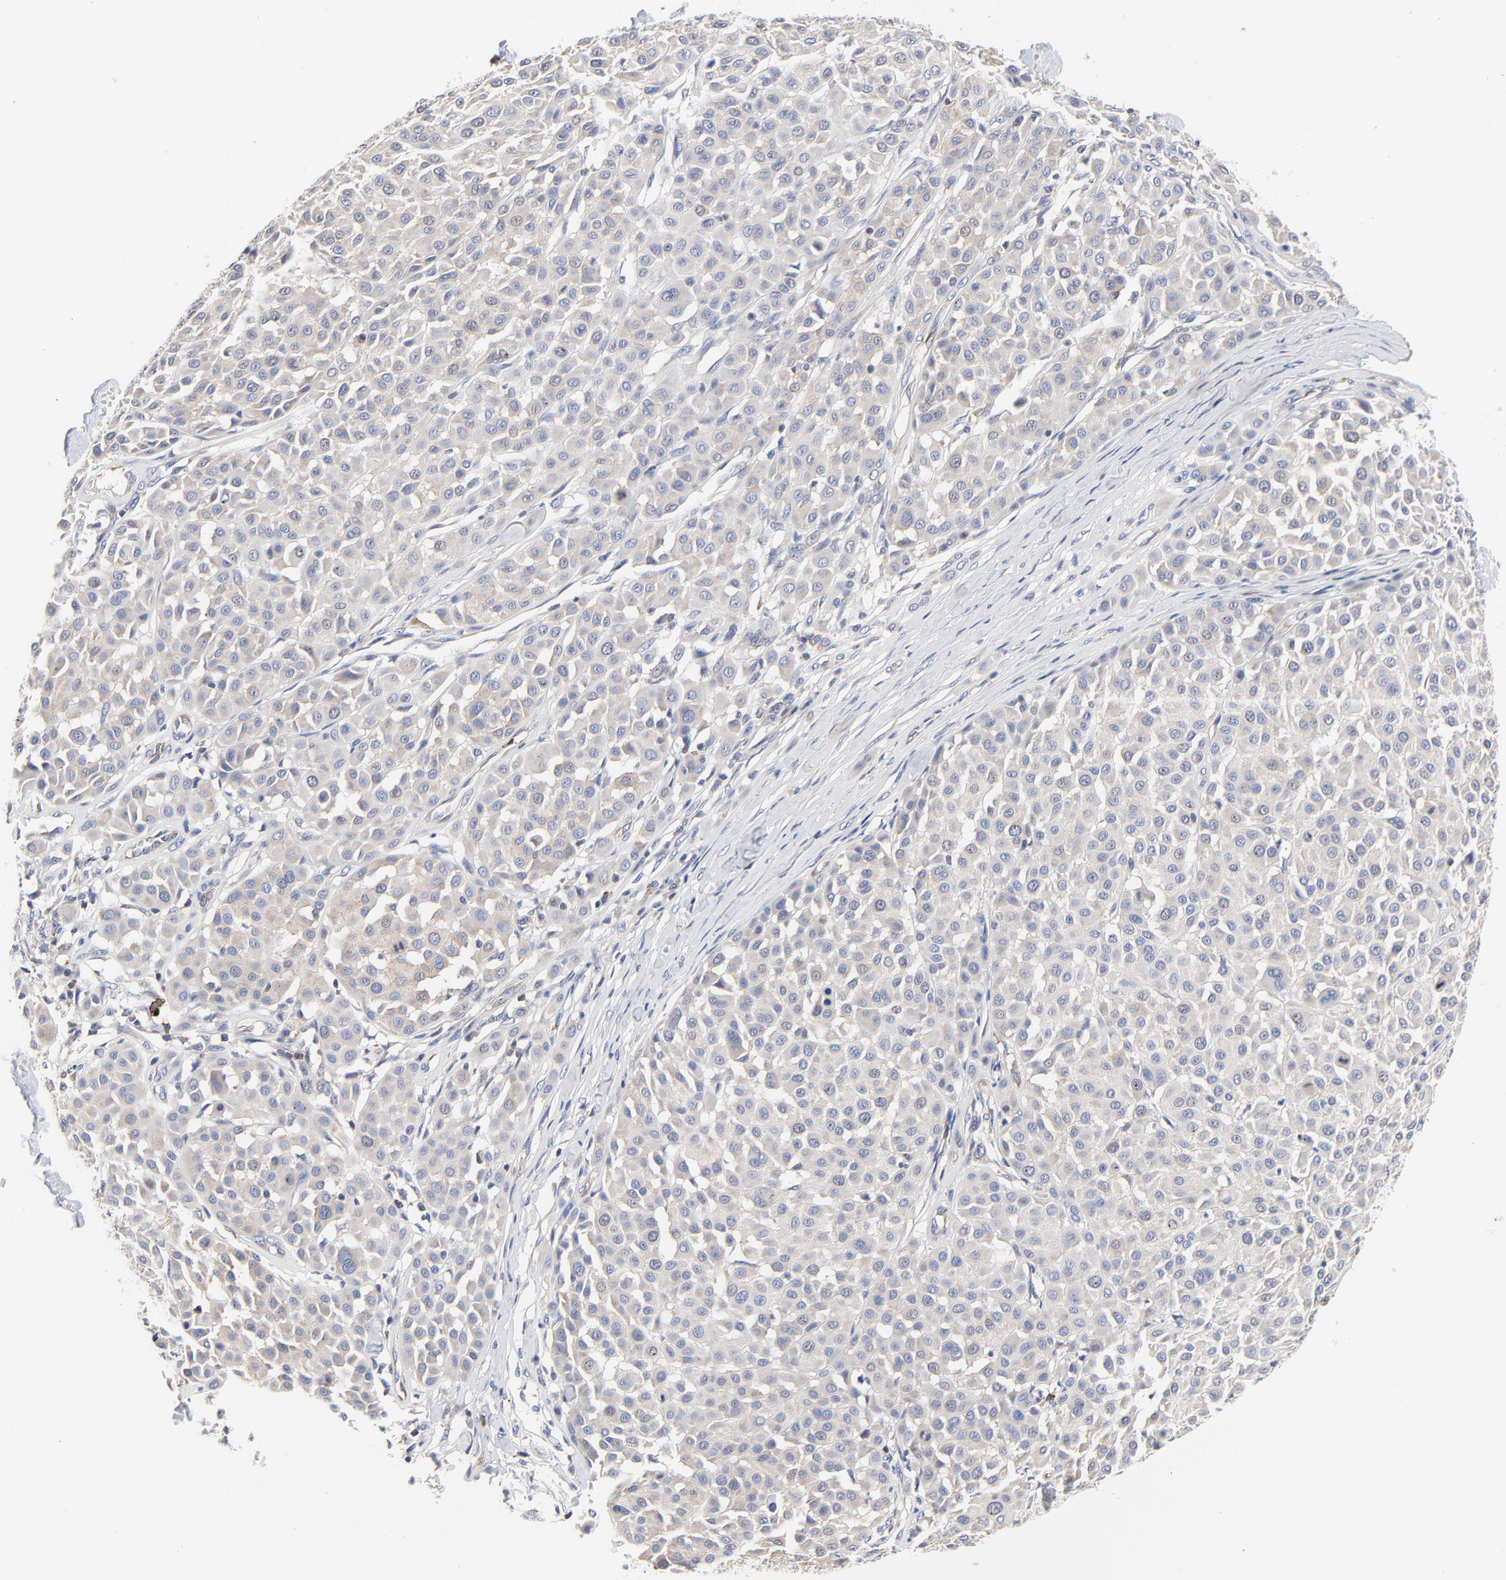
{"staining": {"intensity": "weak", "quantity": "<25%", "location": "cytoplasmic/membranous"}, "tissue": "melanoma", "cell_type": "Tumor cells", "image_type": "cancer", "snomed": [{"axis": "morphology", "description": "Malignant melanoma, Metastatic site"}, {"axis": "topography", "description": "Soft tissue"}], "caption": "Immunohistochemical staining of malignant melanoma (metastatic site) demonstrates no significant positivity in tumor cells.", "gene": "CD2AP", "patient": {"sex": "male", "age": 41}}